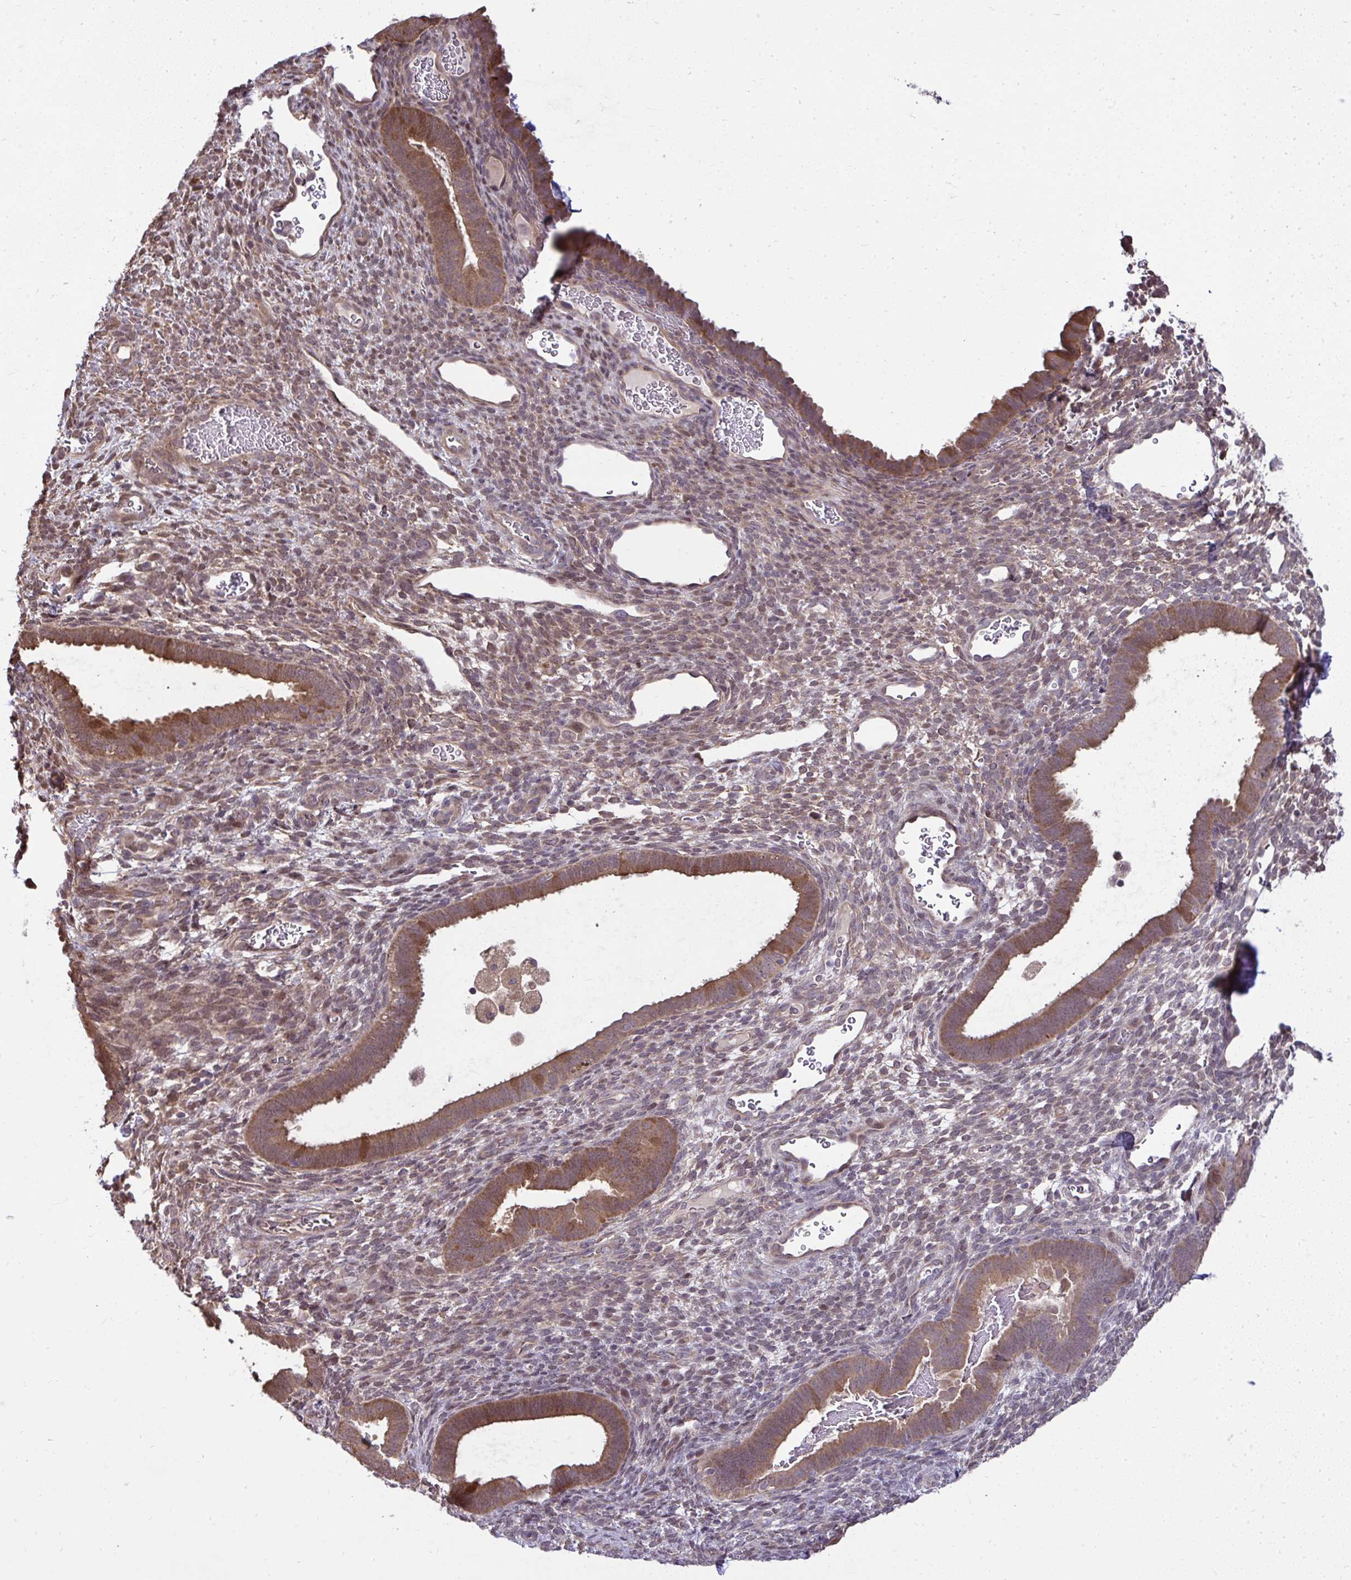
{"staining": {"intensity": "moderate", "quantity": "25%-75%", "location": "cytoplasmic/membranous"}, "tissue": "endometrium", "cell_type": "Cells in endometrial stroma", "image_type": "normal", "snomed": [{"axis": "morphology", "description": "Normal tissue, NOS"}, {"axis": "topography", "description": "Endometrium"}], "caption": "Brown immunohistochemical staining in unremarkable endometrium shows moderate cytoplasmic/membranous expression in approximately 25%-75% of cells in endometrial stroma. Nuclei are stained in blue.", "gene": "RDH14", "patient": {"sex": "female", "age": 34}}